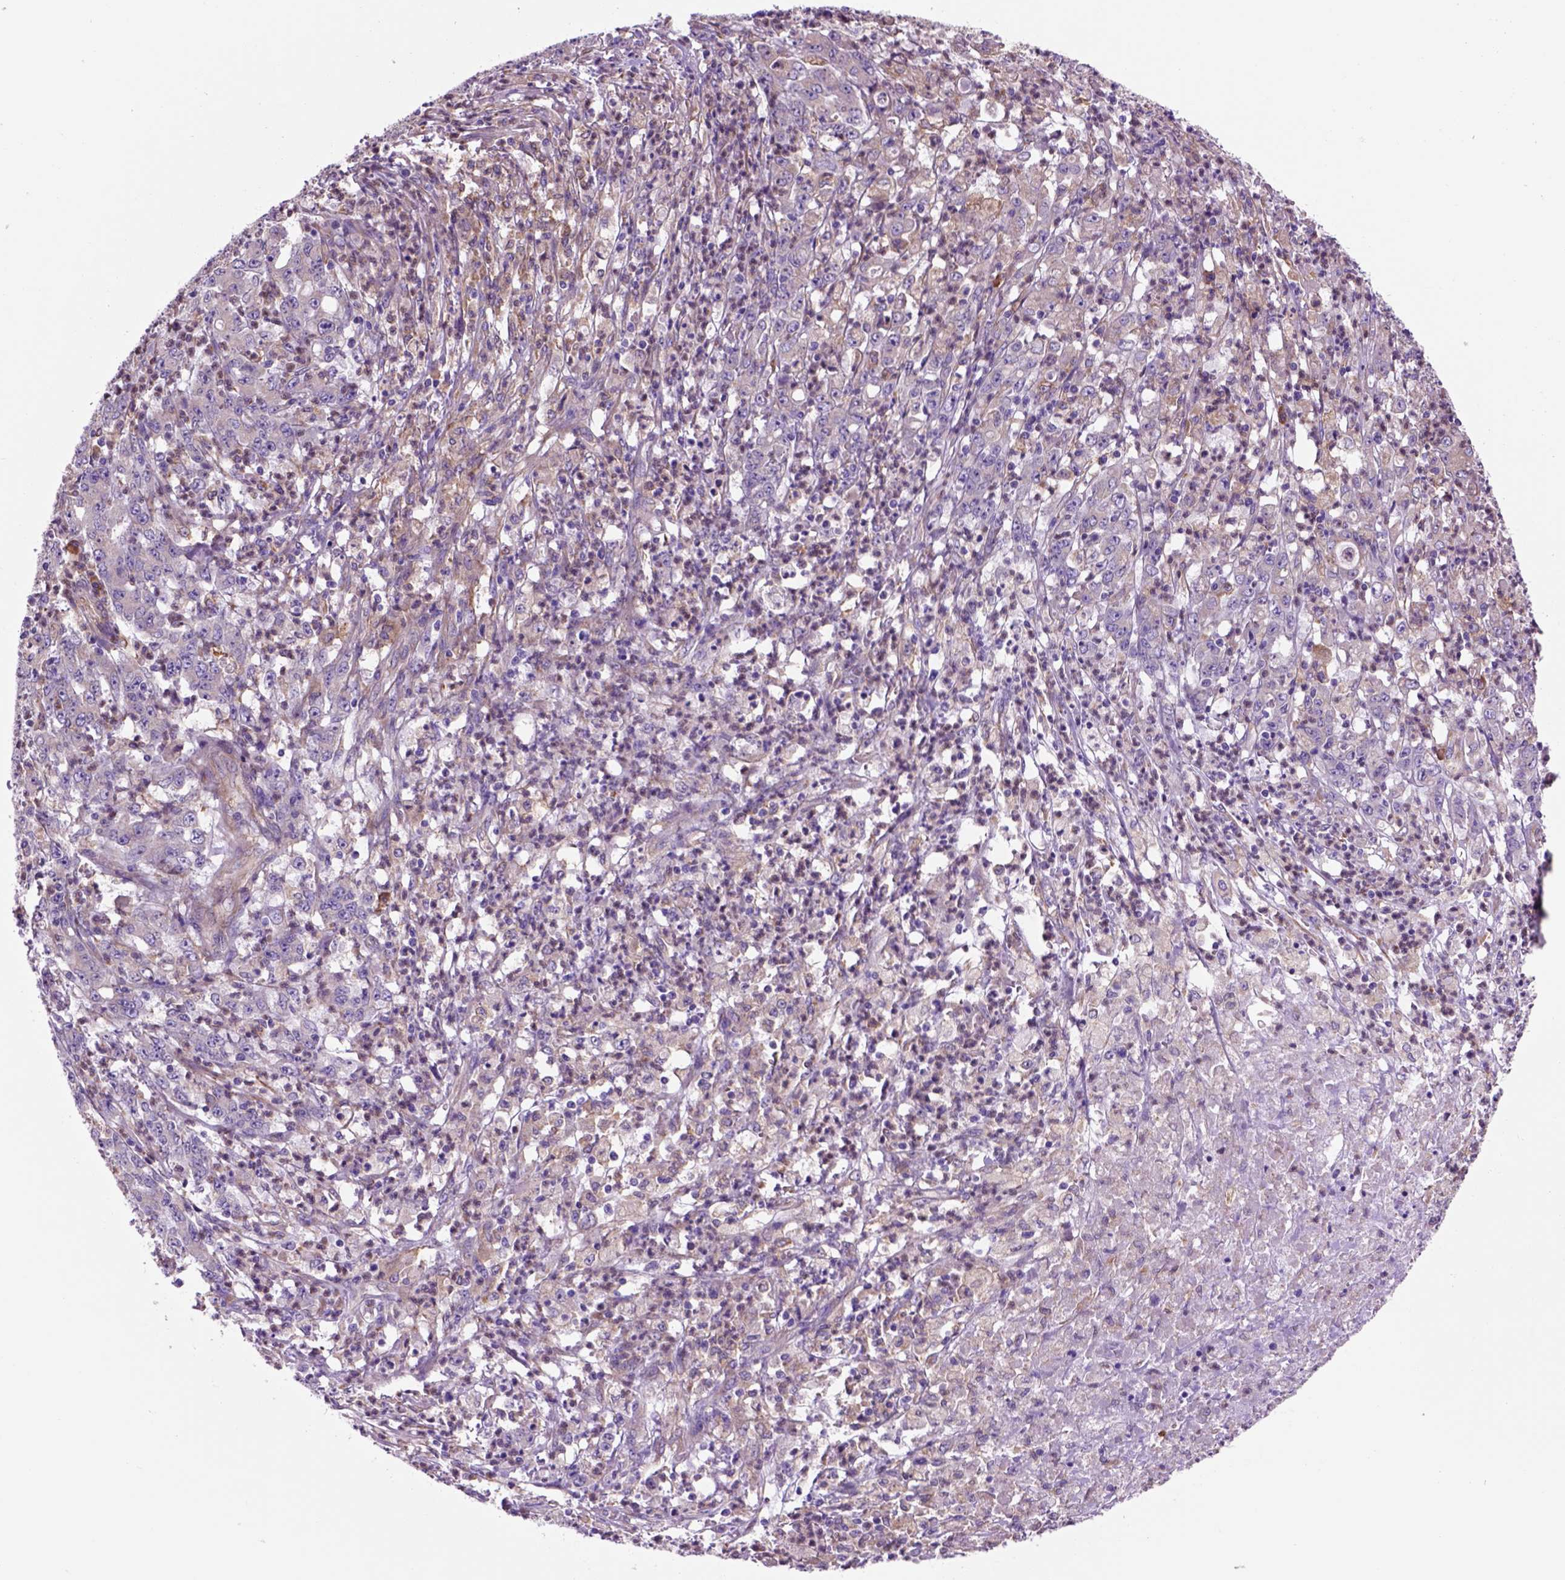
{"staining": {"intensity": "weak", "quantity": "25%-75%", "location": "cytoplasmic/membranous"}, "tissue": "stomach cancer", "cell_type": "Tumor cells", "image_type": "cancer", "snomed": [{"axis": "morphology", "description": "Adenocarcinoma, NOS"}, {"axis": "topography", "description": "Stomach, lower"}], "caption": "Weak cytoplasmic/membranous staining is seen in about 25%-75% of tumor cells in stomach cancer.", "gene": "PIAS3", "patient": {"sex": "female", "age": 71}}